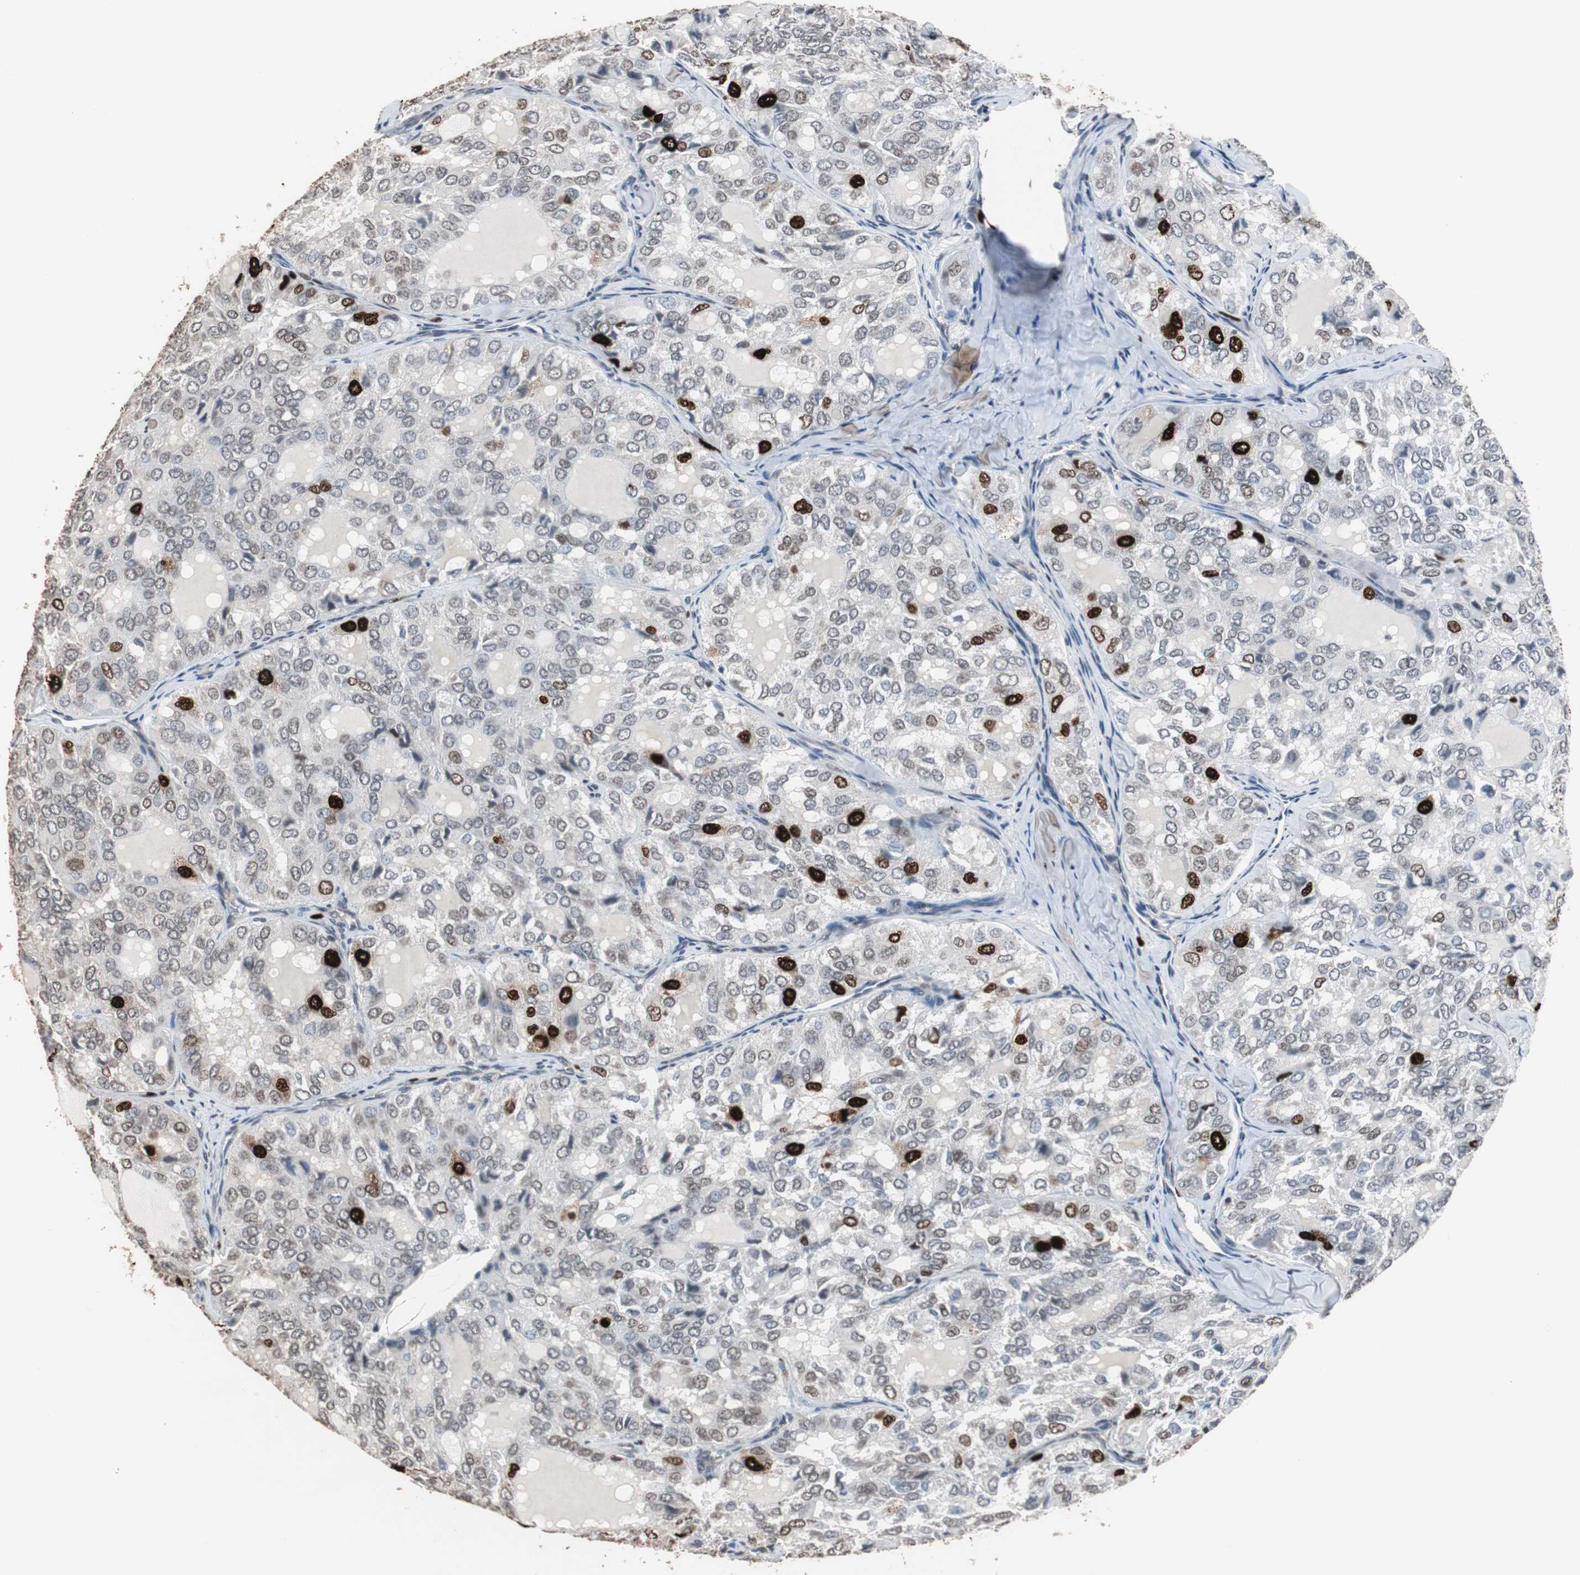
{"staining": {"intensity": "strong", "quantity": "<25%", "location": "nuclear"}, "tissue": "thyroid cancer", "cell_type": "Tumor cells", "image_type": "cancer", "snomed": [{"axis": "morphology", "description": "Follicular adenoma carcinoma, NOS"}, {"axis": "topography", "description": "Thyroid gland"}], "caption": "Thyroid cancer stained with DAB (3,3'-diaminobenzidine) IHC exhibits medium levels of strong nuclear expression in about <25% of tumor cells. The protein is shown in brown color, while the nuclei are stained blue.", "gene": "TOP2A", "patient": {"sex": "male", "age": 75}}